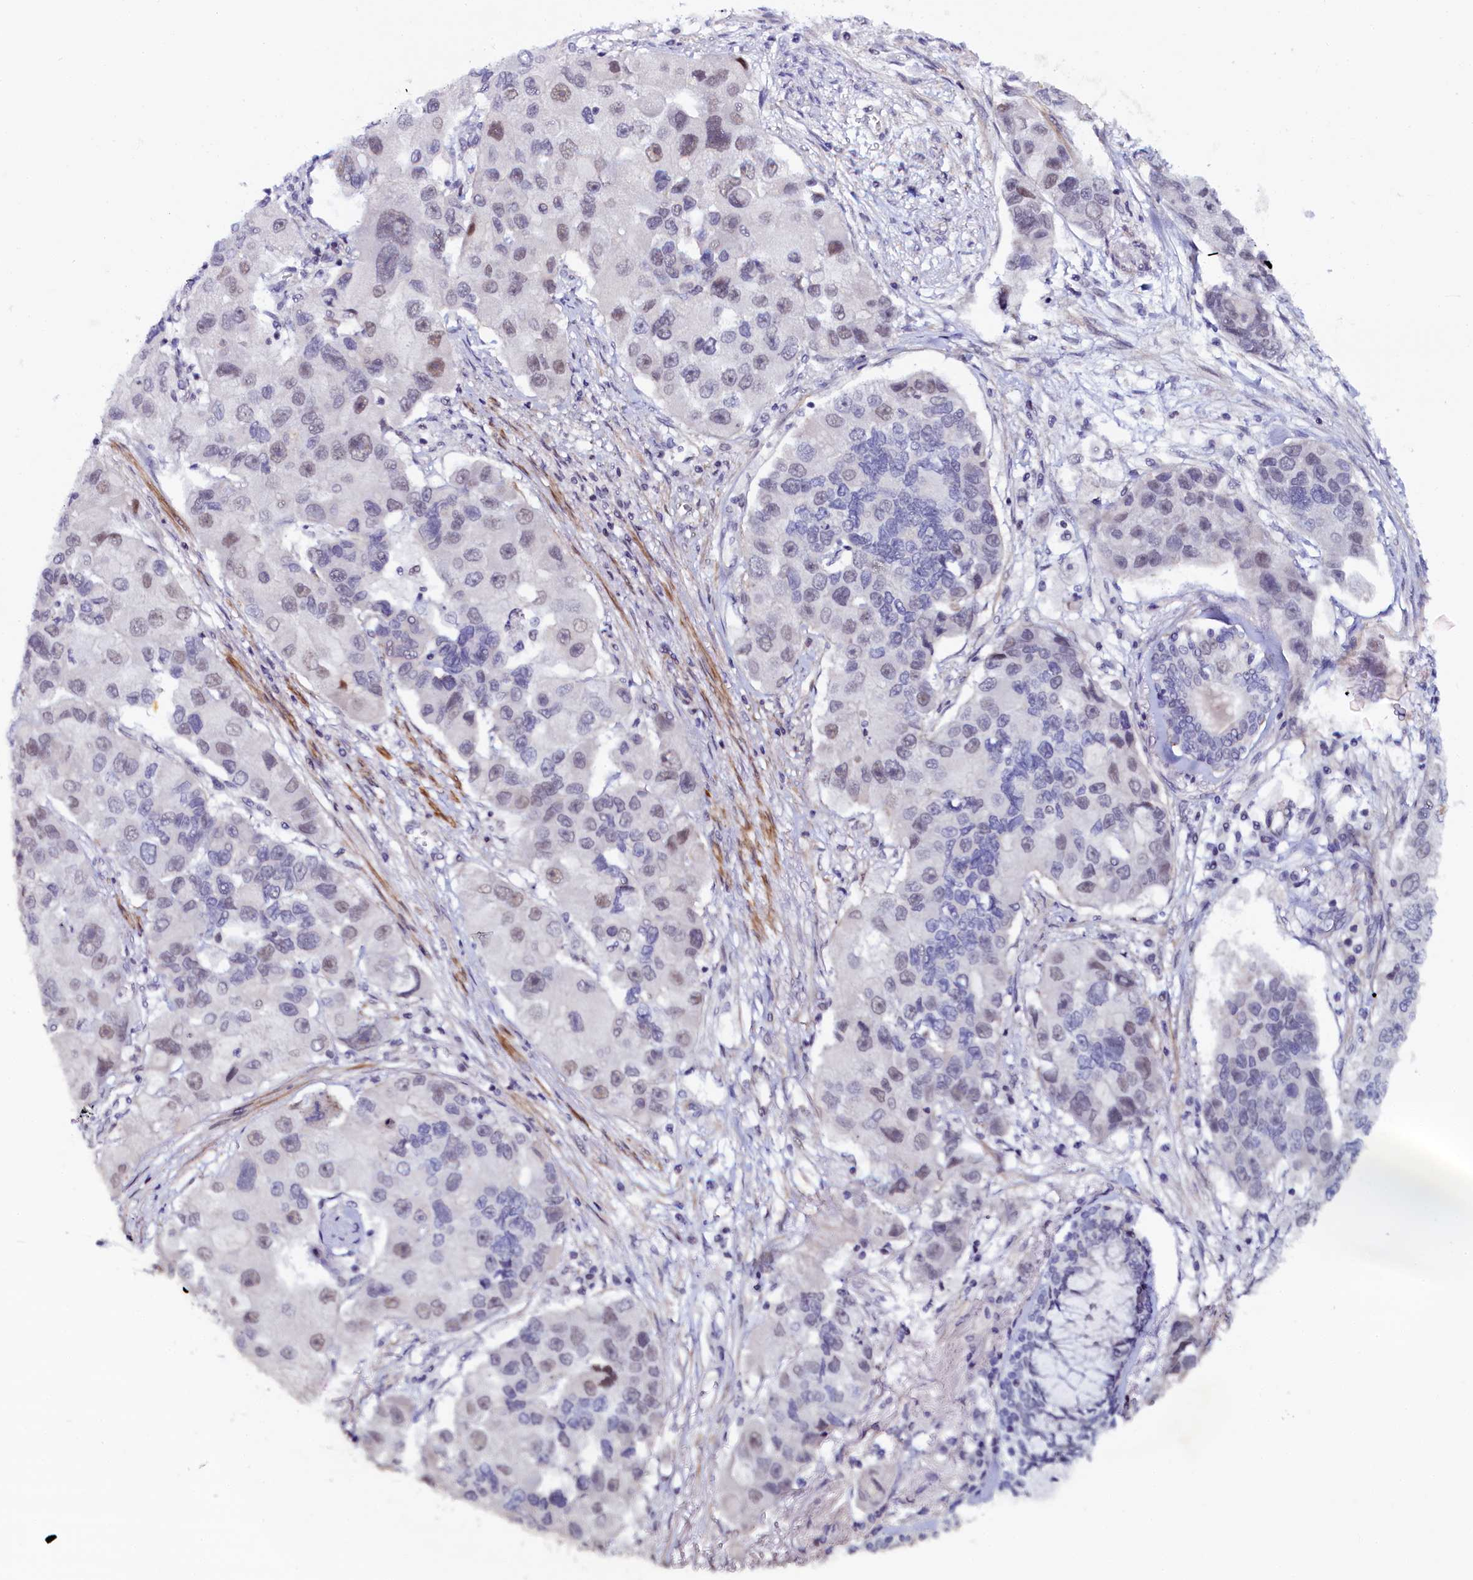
{"staining": {"intensity": "weak", "quantity": "<25%", "location": "nuclear"}, "tissue": "lung cancer", "cell_type": "Tumor cells", "image_type": "cancer", "snomed": [{"axis": "morphology", "description": "Adenocarcinoma, NOS"}, {"axis": "topography", "description": "Lung"}], "caption": "Image shows no protein staining in tumor cells of lung adenocarcinoma tissue. (Immunohistochemistry, brightfield microscopy, high magnification).", "gene": "INTS14", "patient": {"sex": "female", "age": 54}}